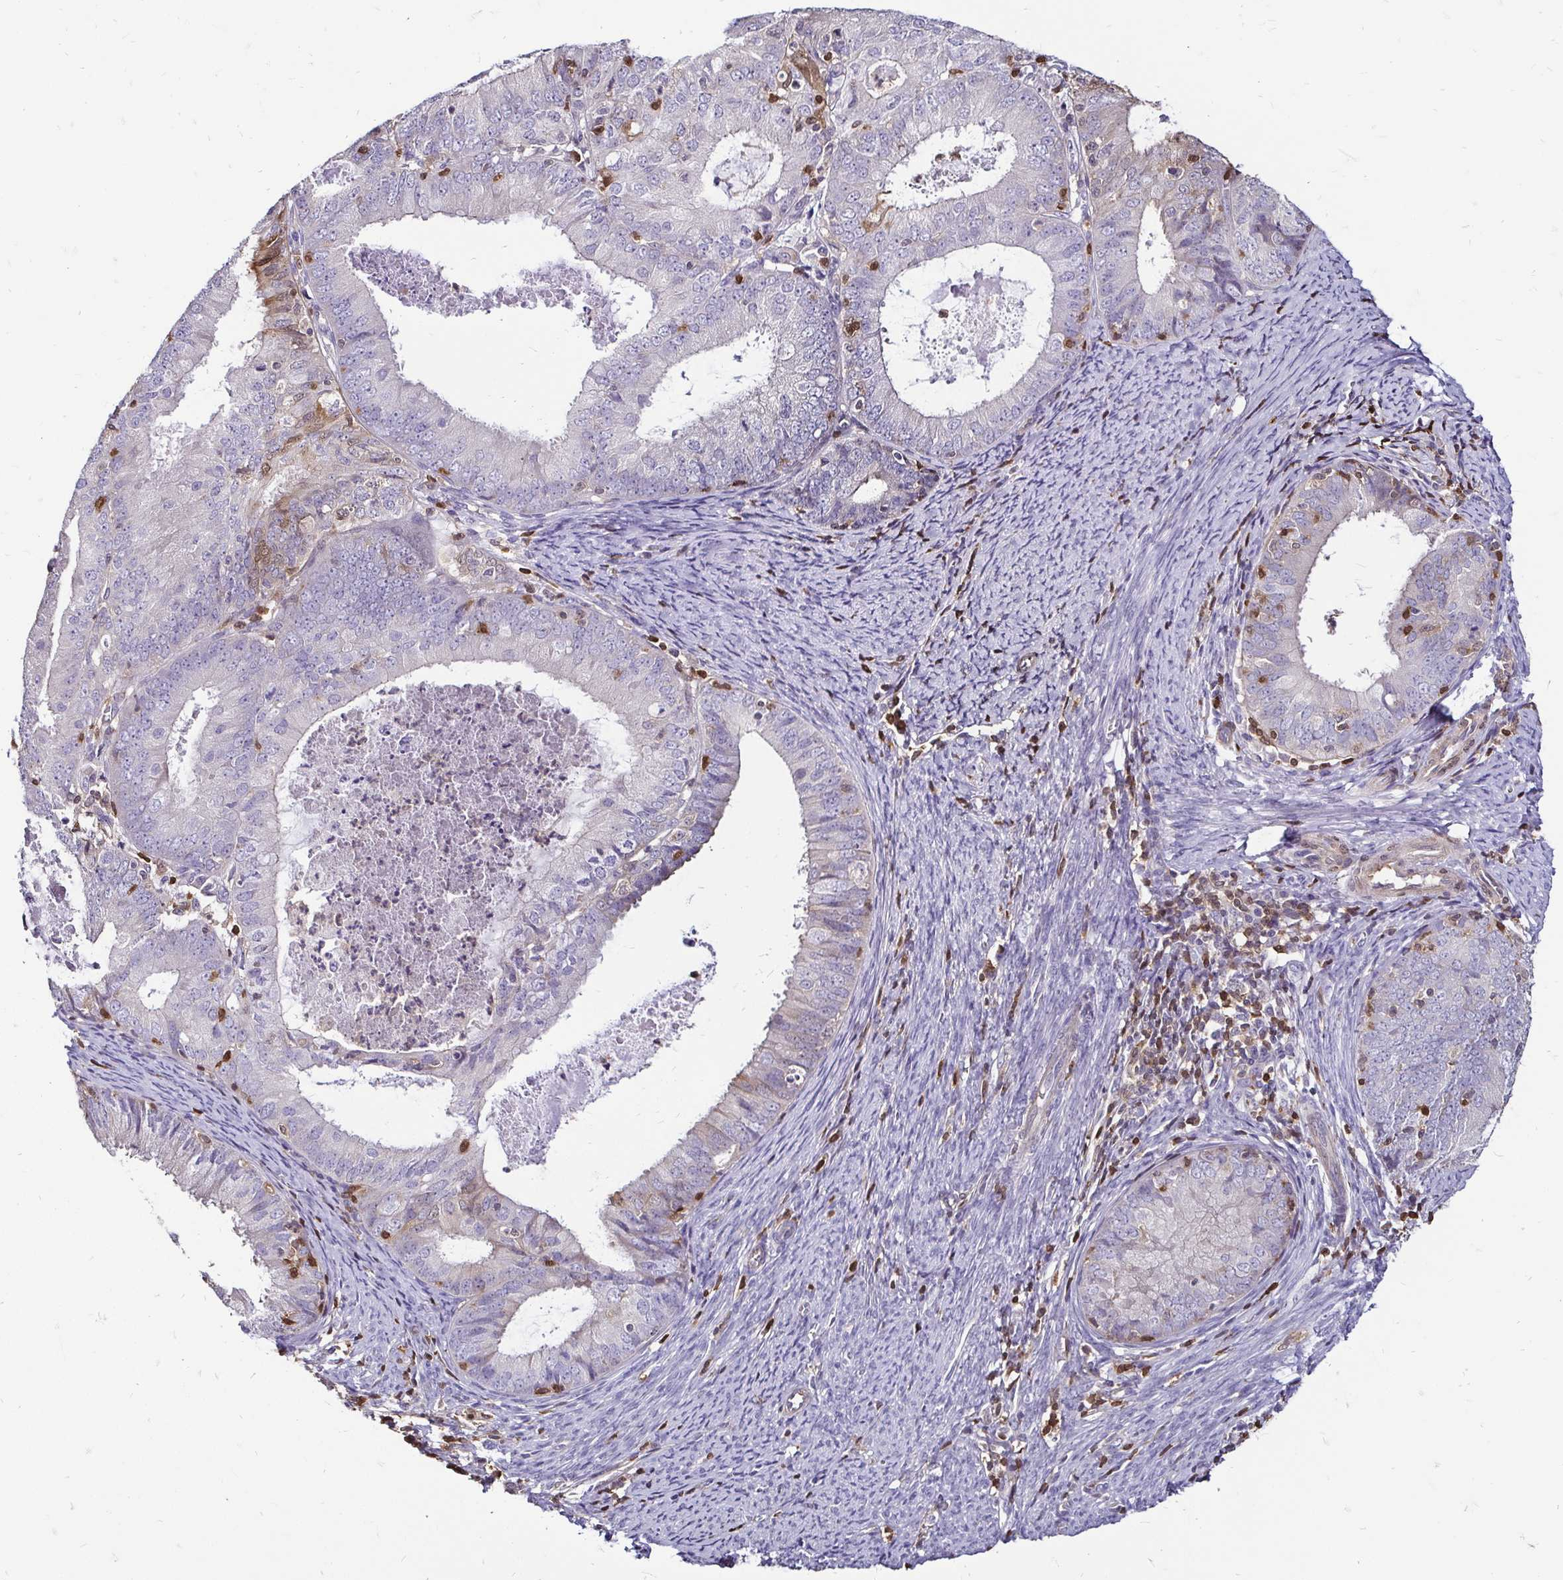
{"staining": {"intensity": "weak", "quantity": "<25%", "location": "cytoplasmic/membranous"}, "tissue": "endometrial cancer", "cell_type": "Tumor cells", "image_type": "cancer", "snomed": [{"axis": "morphology", "description": "Adenocarcinoma, NOS"}, {"axis": "topography", "description": "Endometrium"}], "caption": "Tumor cells are negative for protein expression in human adenocarcinoma (endometrial). (Stains: DAB (3,3'-diaminobenzidine) immunohistochemistry with hematoxylin counter stain, Microscopy: brightfield microscopy at high magnification).", "gene": "ZFP1", "patient": {"sex": "female", "age": 57}}